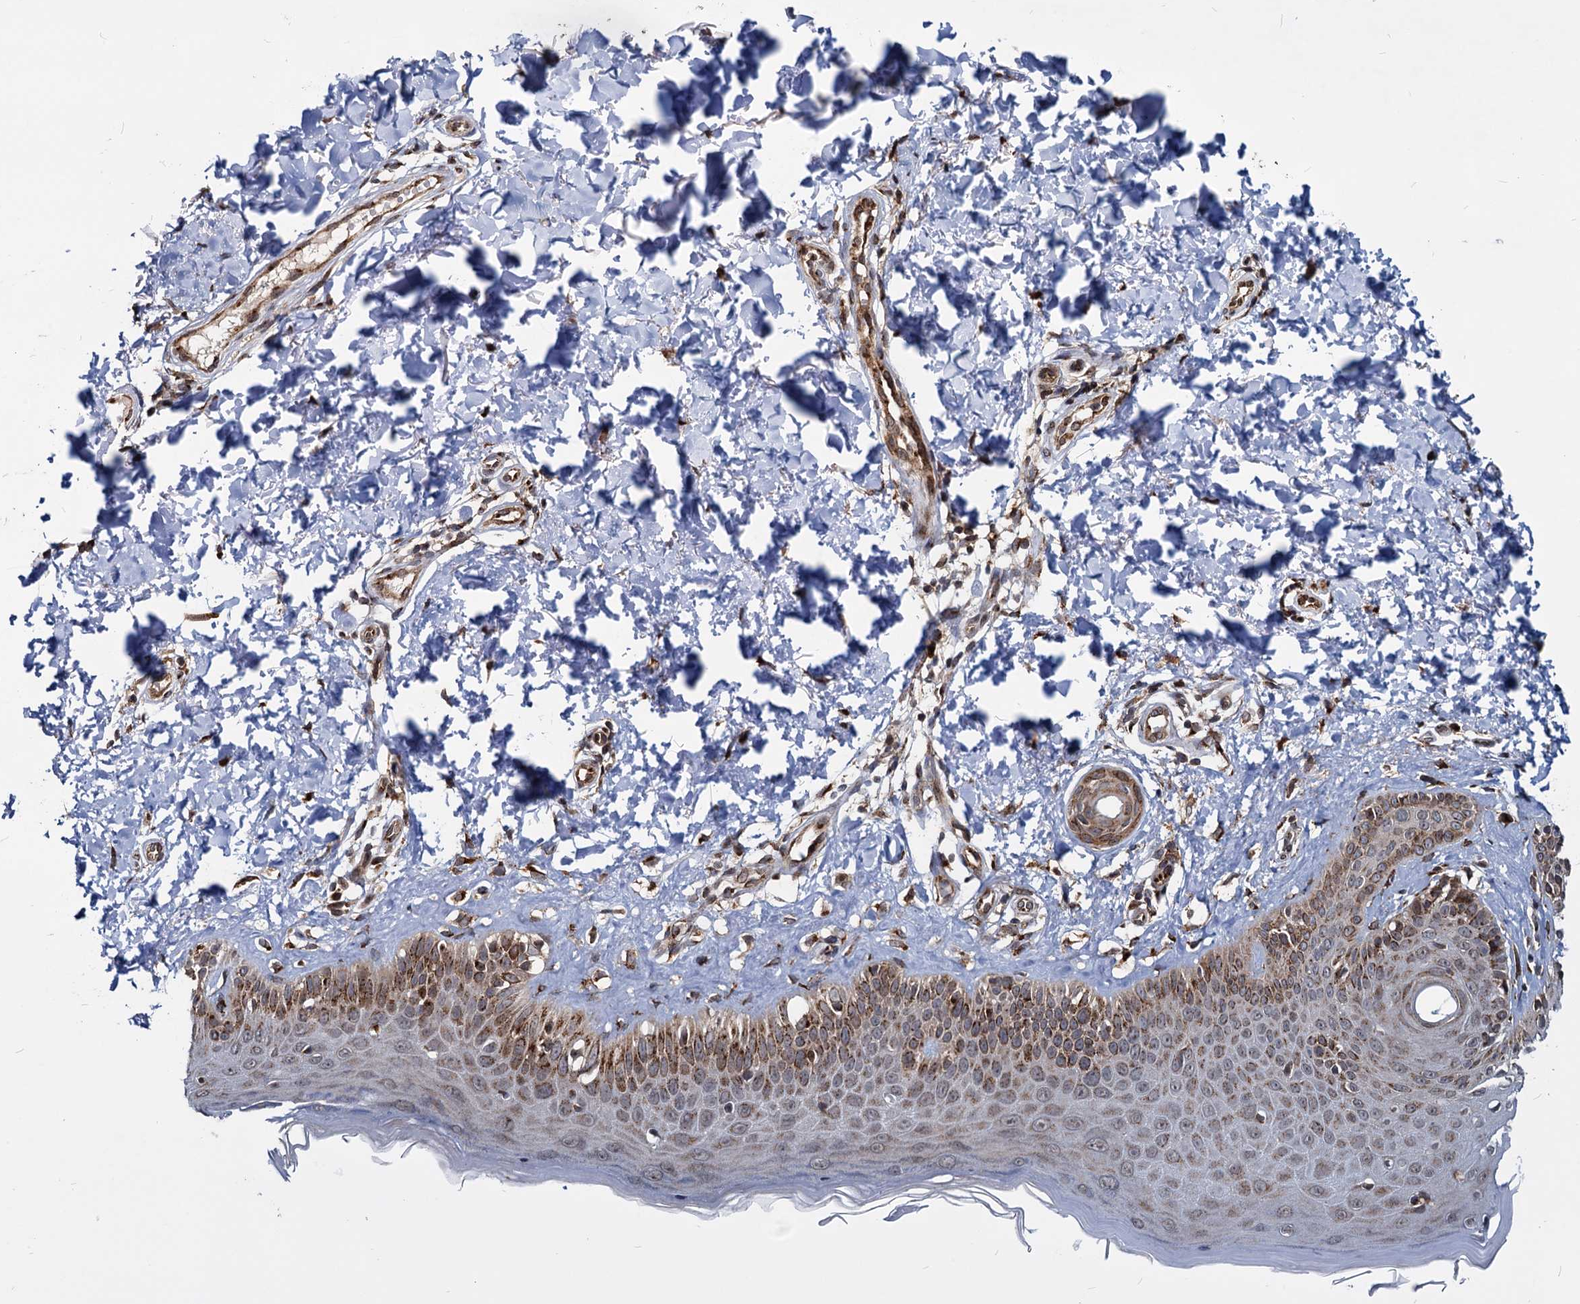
{"staining": {"intensity": "strong", "quantity": "25%-75%", "location": "cytoplasmic/membranous"}, "tissue": "skin", "cell_type": "Fibroblasts", "image_type": "normal", "snomed": [{"axis": "morphology", "description": "Normal tissue, NOS"}, {"axis": "topography", "description": "Skin"}], "caption": "A brown stain labels strong cytoplasmic/membranous positivity of a protein in fibroblasts of benign human skin. (IHC, brightfield microscopy, high magnification).", "gene": "SAAL1", "patient": {"sex": "male", "age": 52}}